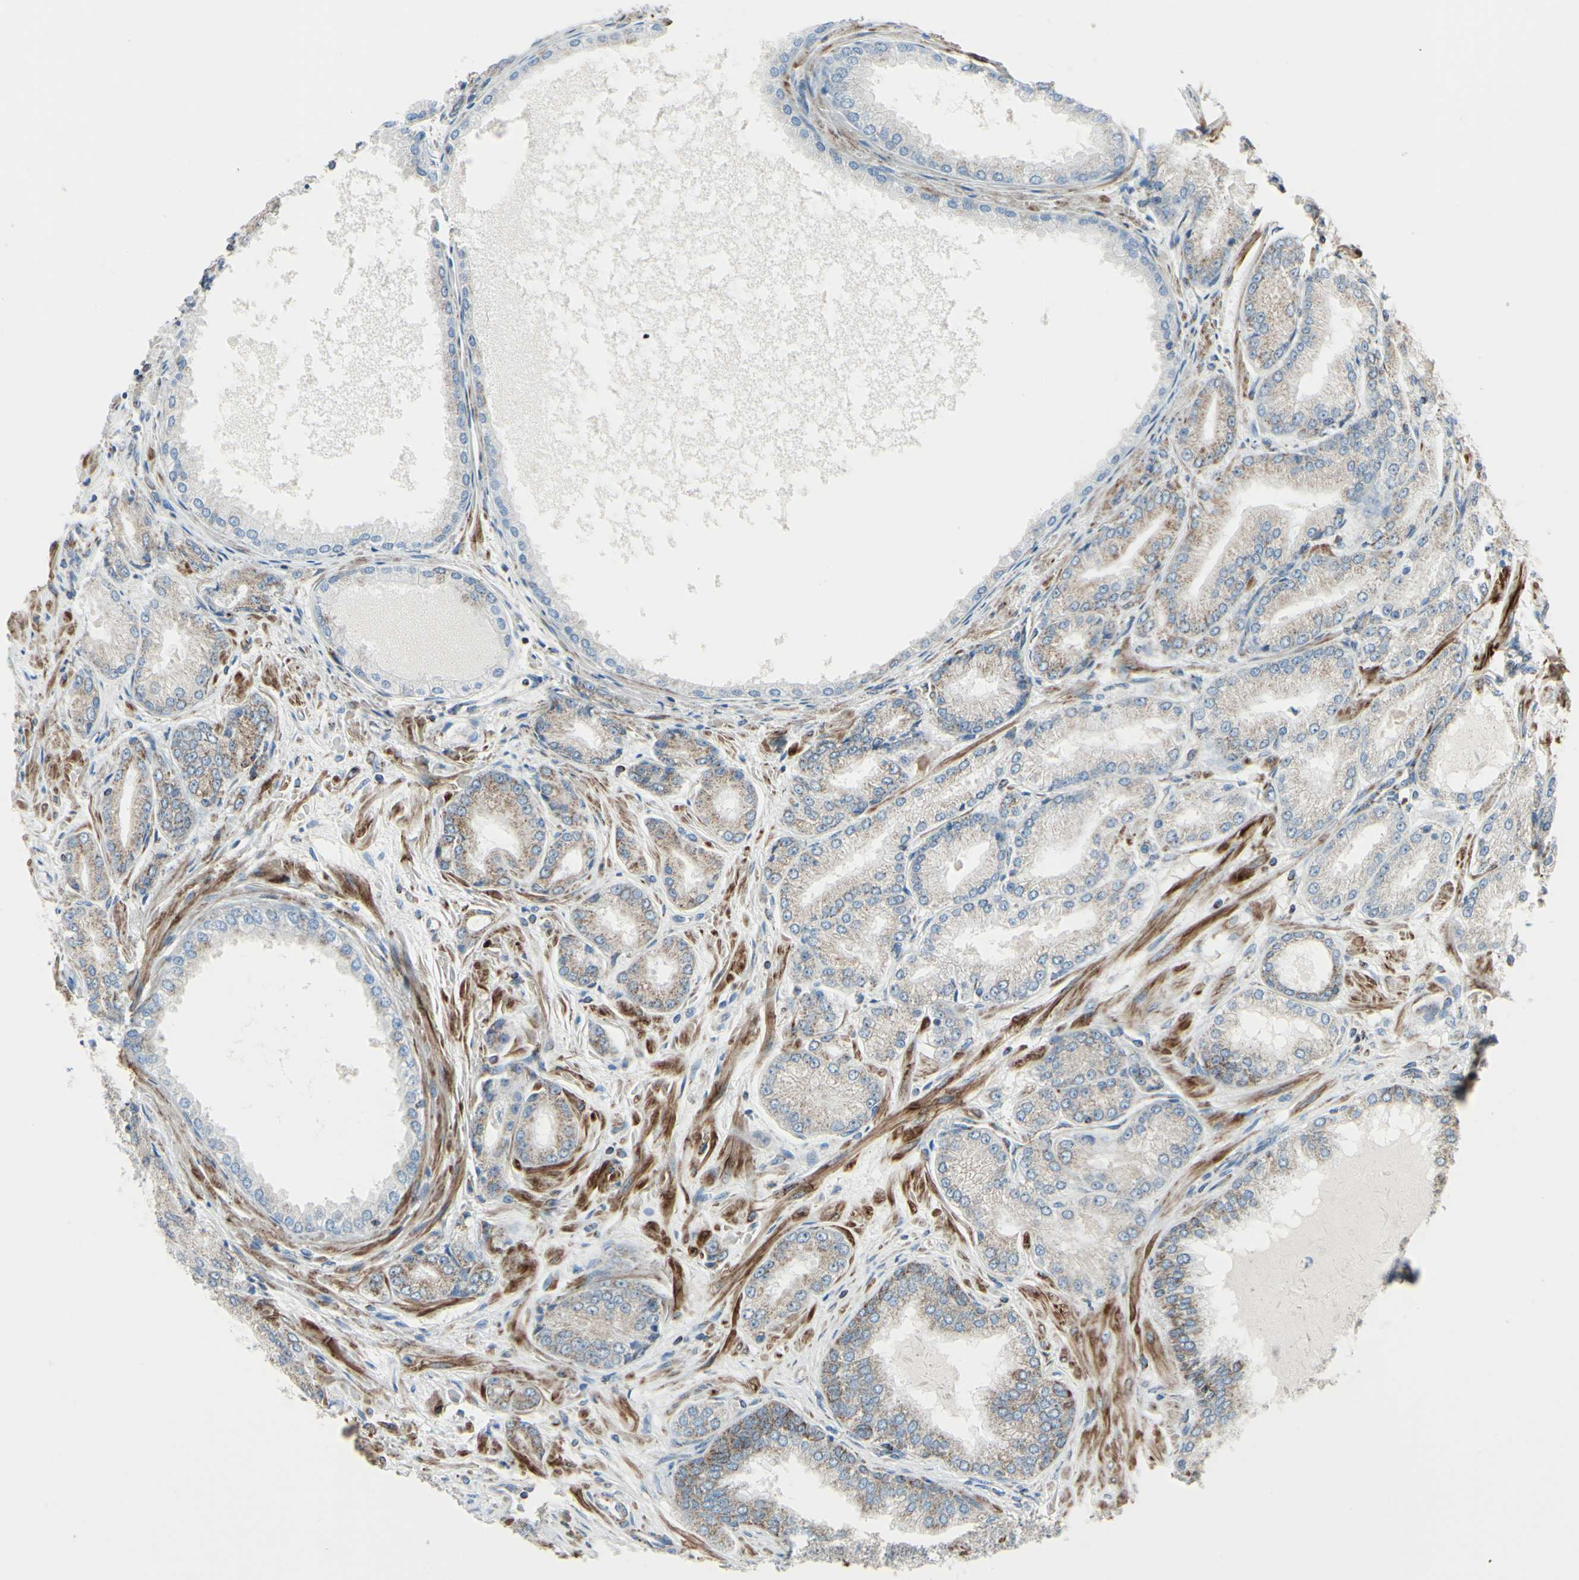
{"staining": {"intensity": "weak", "quantity": "25%-75%", "location": "cytoplasmic/membranous"}, "tissue": "prostate cancer", "cell_type": "Tumor cells", "image_type": "cancer", "snomed": [{"axis": "morphology", "description": "Adenocarcinoma, High grade"}, {"axis": "topography", "description": "Prostate"}], "caption": "The photomicrograph exhibits staining of prostate high-grade adenocarcinoma, revealing weak cytoplasmic/membranous protein staining (brown color) within tumor cells.", "gene": "FAM171B", "patient": {"sex": "male", "age": 59}}